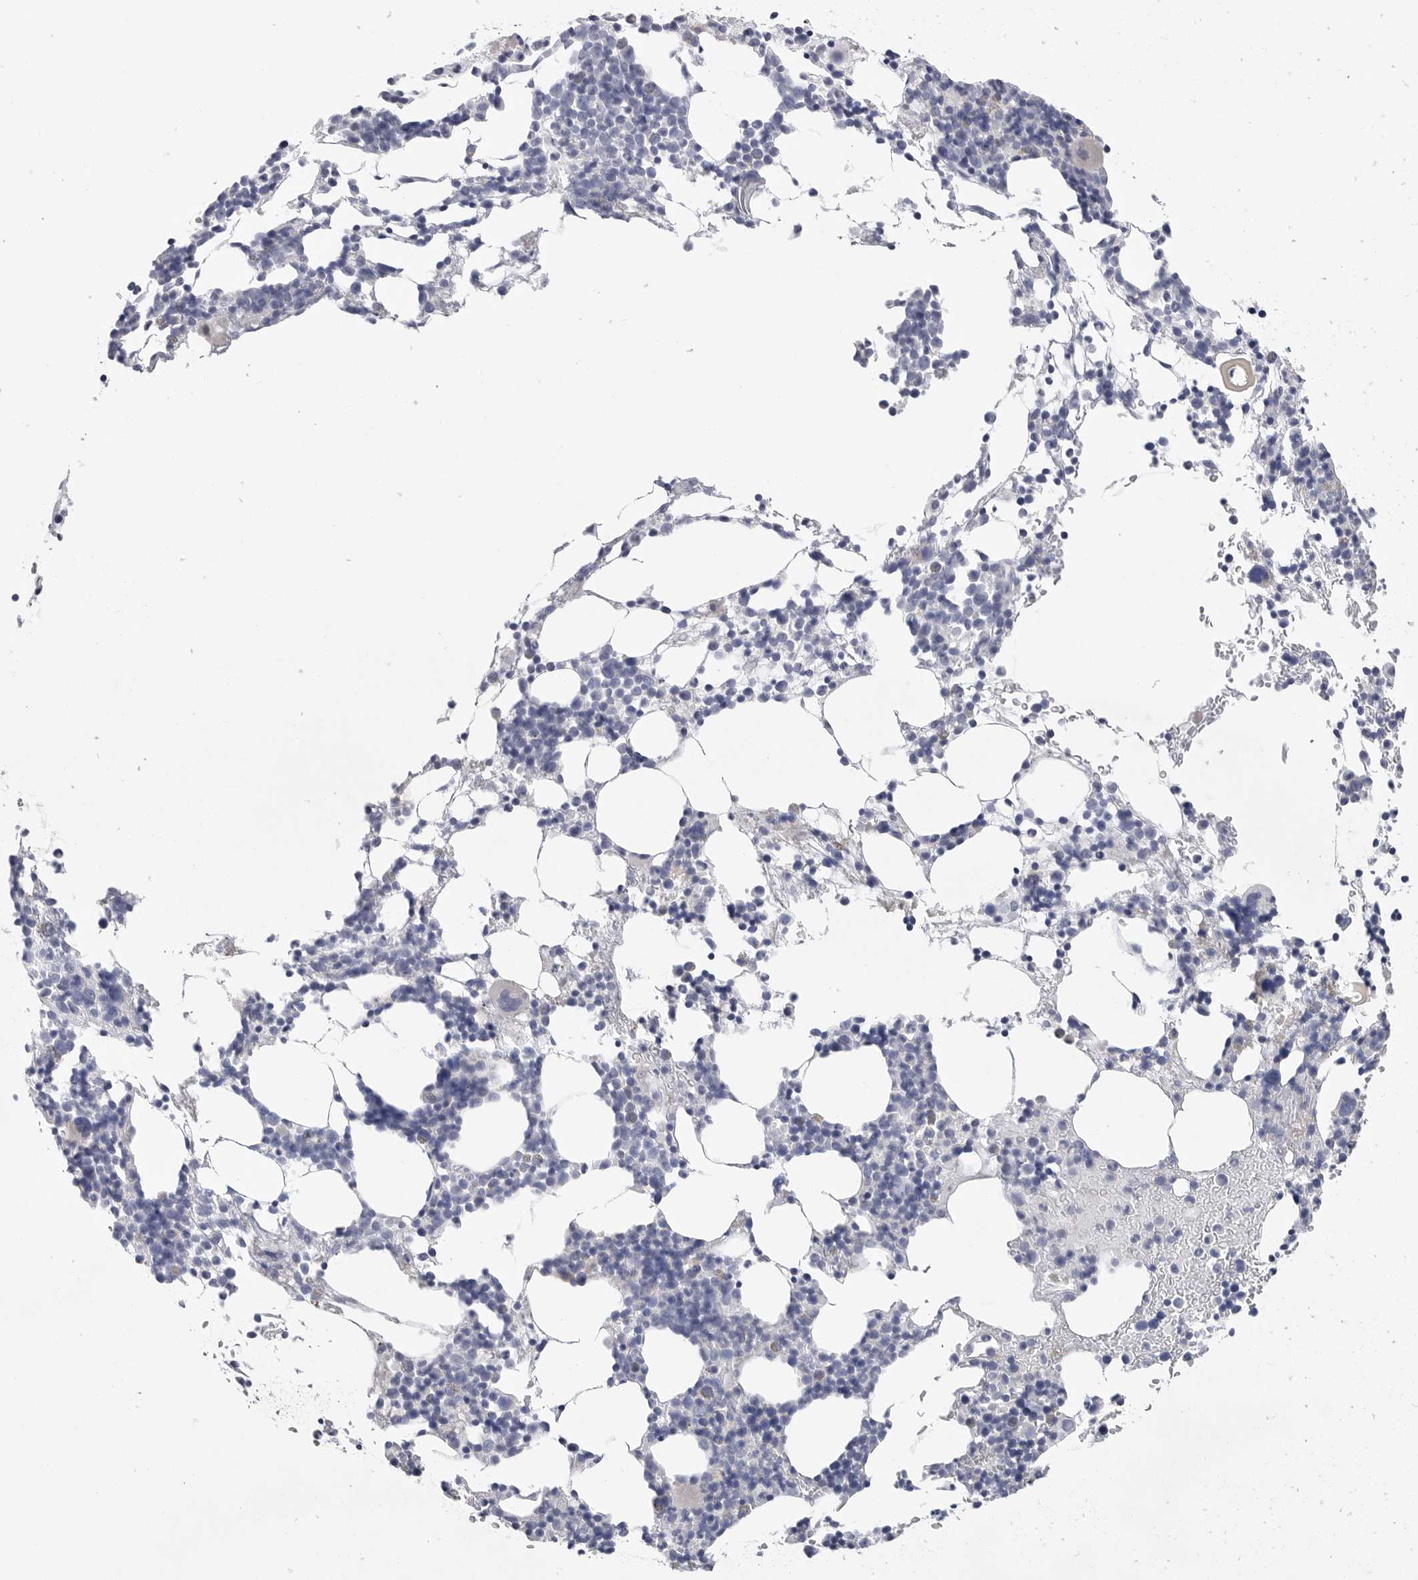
{"staining": {"intensity": "weak", "quantity": "<25%", "location": "cytoplasmic/membranous"}, "tissue": "bone marrow", "cell_type": "Hematopoietic cells", "image_type": "normal", "snomed": [{"axis": "morphology", "description": "Normal tissue, NOS"}, {"axis": "morphology", "description": "Inflammation, NOS"}, {"axis": "topography", "description": "Bone marrow"}], "caption": "Normal bone marrow was stained to show a protein in brown. There is no significant expression in hematopoietic cells. (Brightfield microscopy of DAB (3,3'-diaminobenzidine) IHC at high magnification).", "gene": "CAMK2B", "patient": {"sex": "male", "age": 44}}